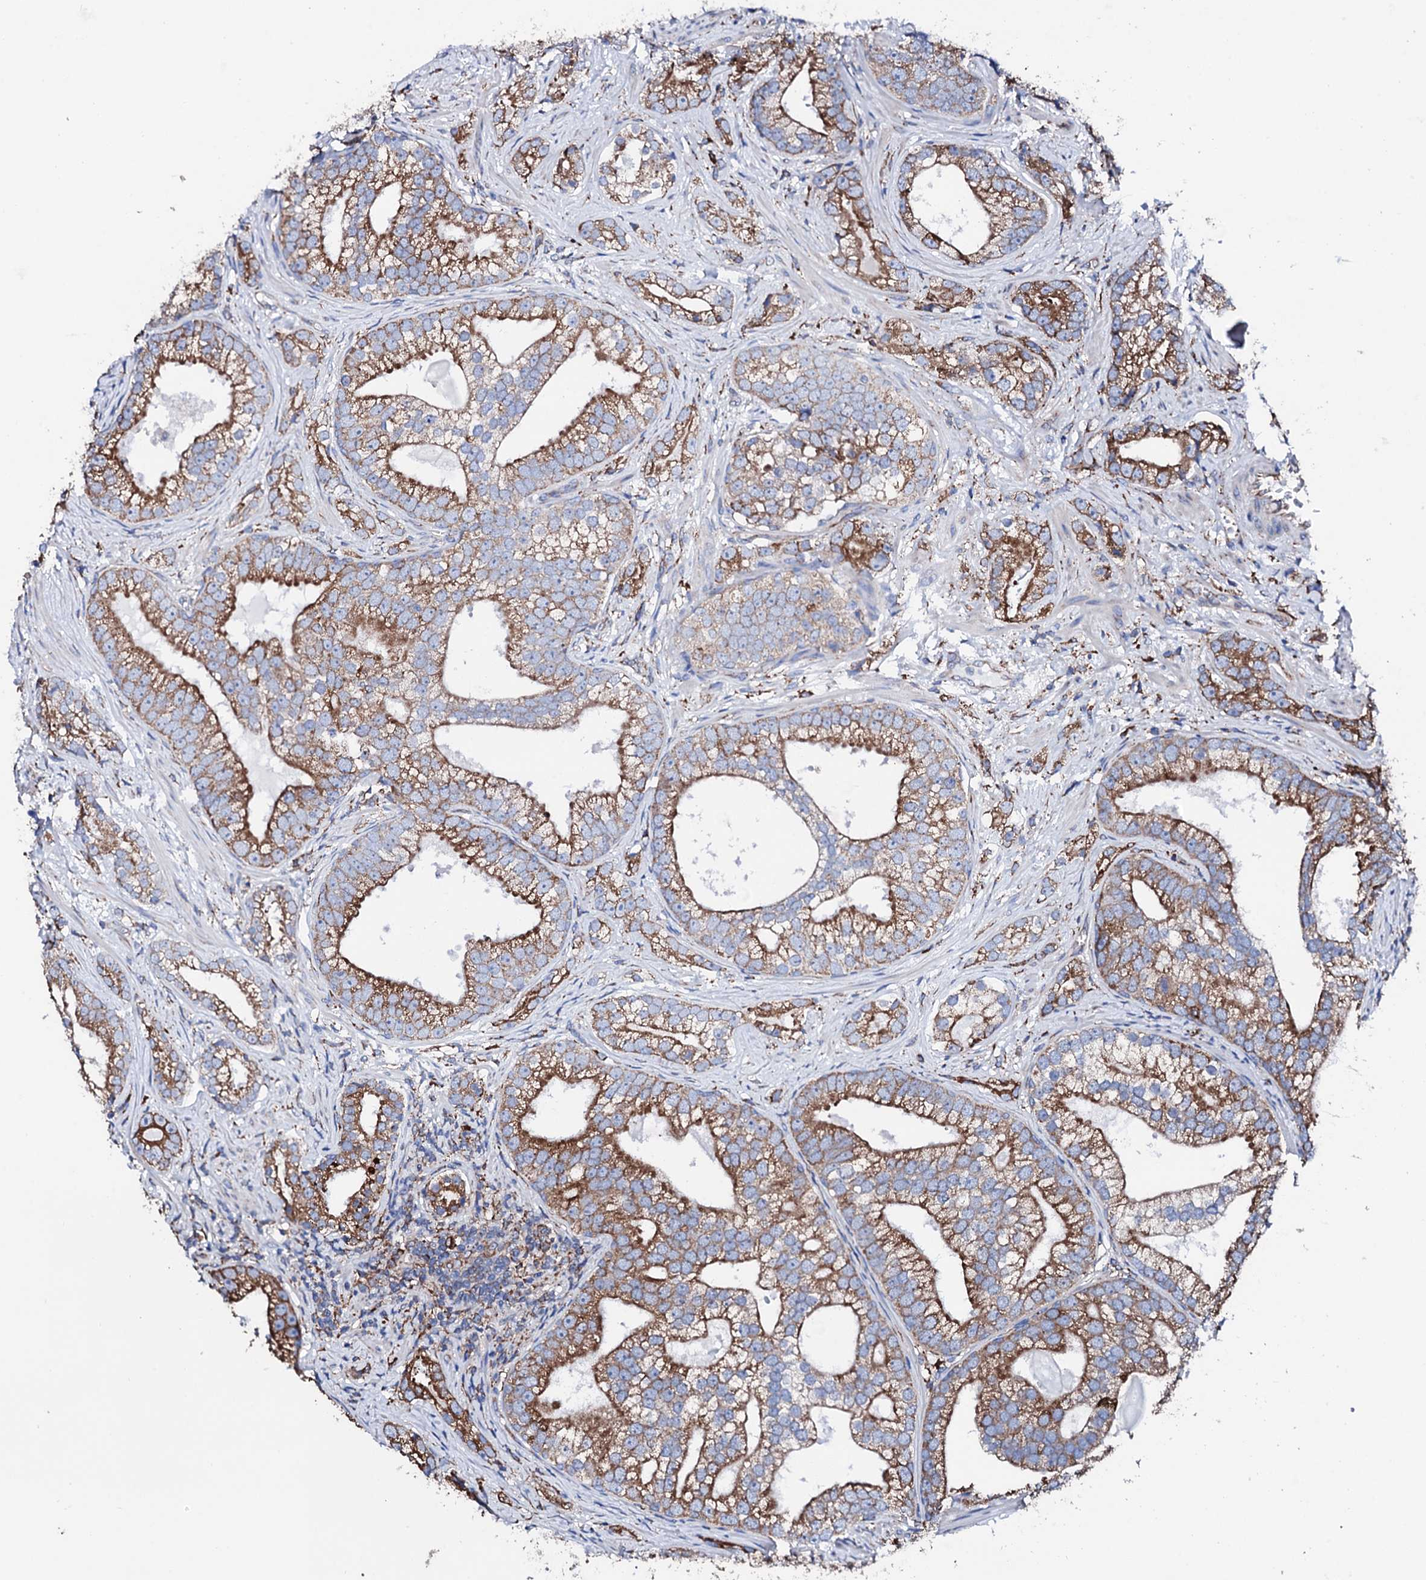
{"staining": {"intensity": "strong", "quantity": "25%-75%", "location": "cytoplasmic/membranous"}, "tissue": "prostate cancer", "cell_type": "Tumor cells", "image_type": "cancer", "snomed": [{"axis": "morphology", "description": "Adenocarcinoma, High grade"}, {"axis": "topography", "description": "Prostate"}], "caption": "Strong cytoplasmic/membranous protein staining is identified in approximately 25%-75% of tumor cells in prostate cancer.", "gene": "AMDHD1", "patient": {"sex": "male", "age": 75}}